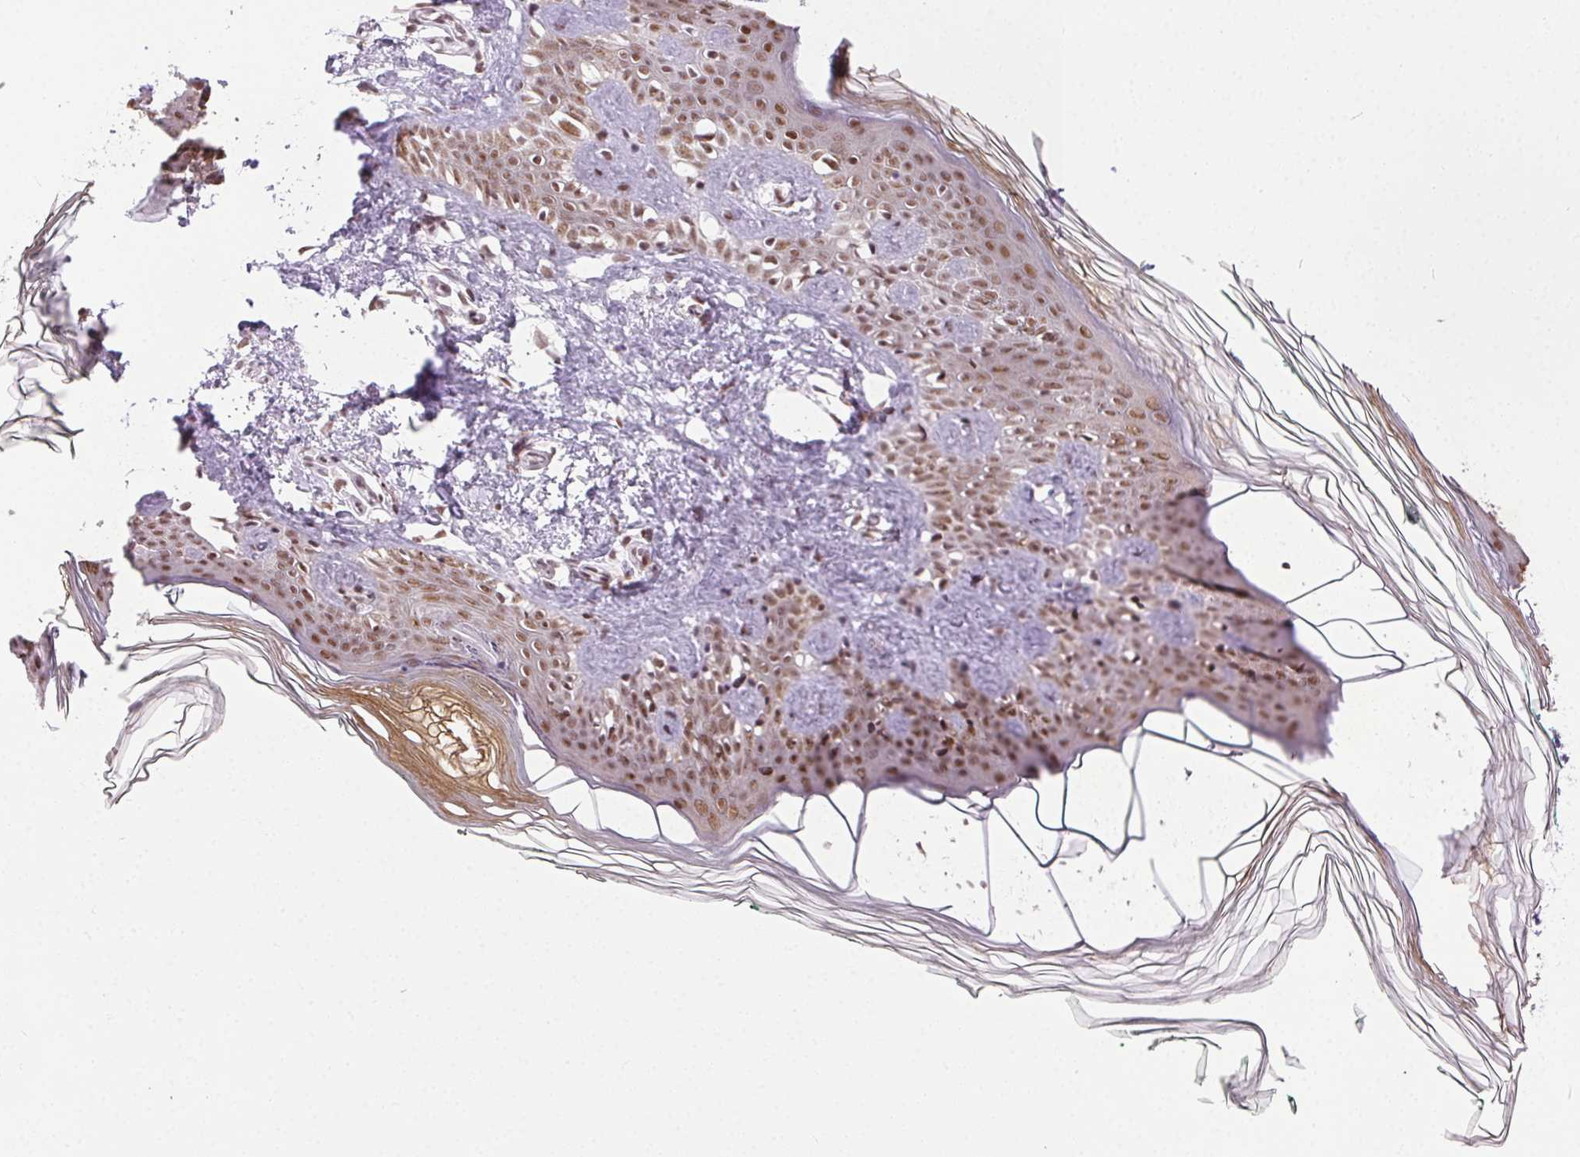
{"staining": {"intensity": "moderate", "quantity": ">75%", "location": "nuclear"}, "tissue": "skin", "cell_type": "Fibroblasts", "image_type": "normal", "snomed": [{"axis": "morphology", "description": "Normal tissue, NOS"}, {"axis": "topography", "description": "Skin"}, {"axis": "topography", "description": "Peripheral nerve tissue"}], "caption": "A medium amount of moderate nuclear positivity is seen in about >75% of fibroblasts in unremarkable skin. The staining was performed using DAB (3,3'-diaminobenzidine), with brown indicating positive protein expression. Nuclei are stained blue with hematoxylin.", "gene": "TRA2B", "patient": {"sex": "female", "age": 45}}